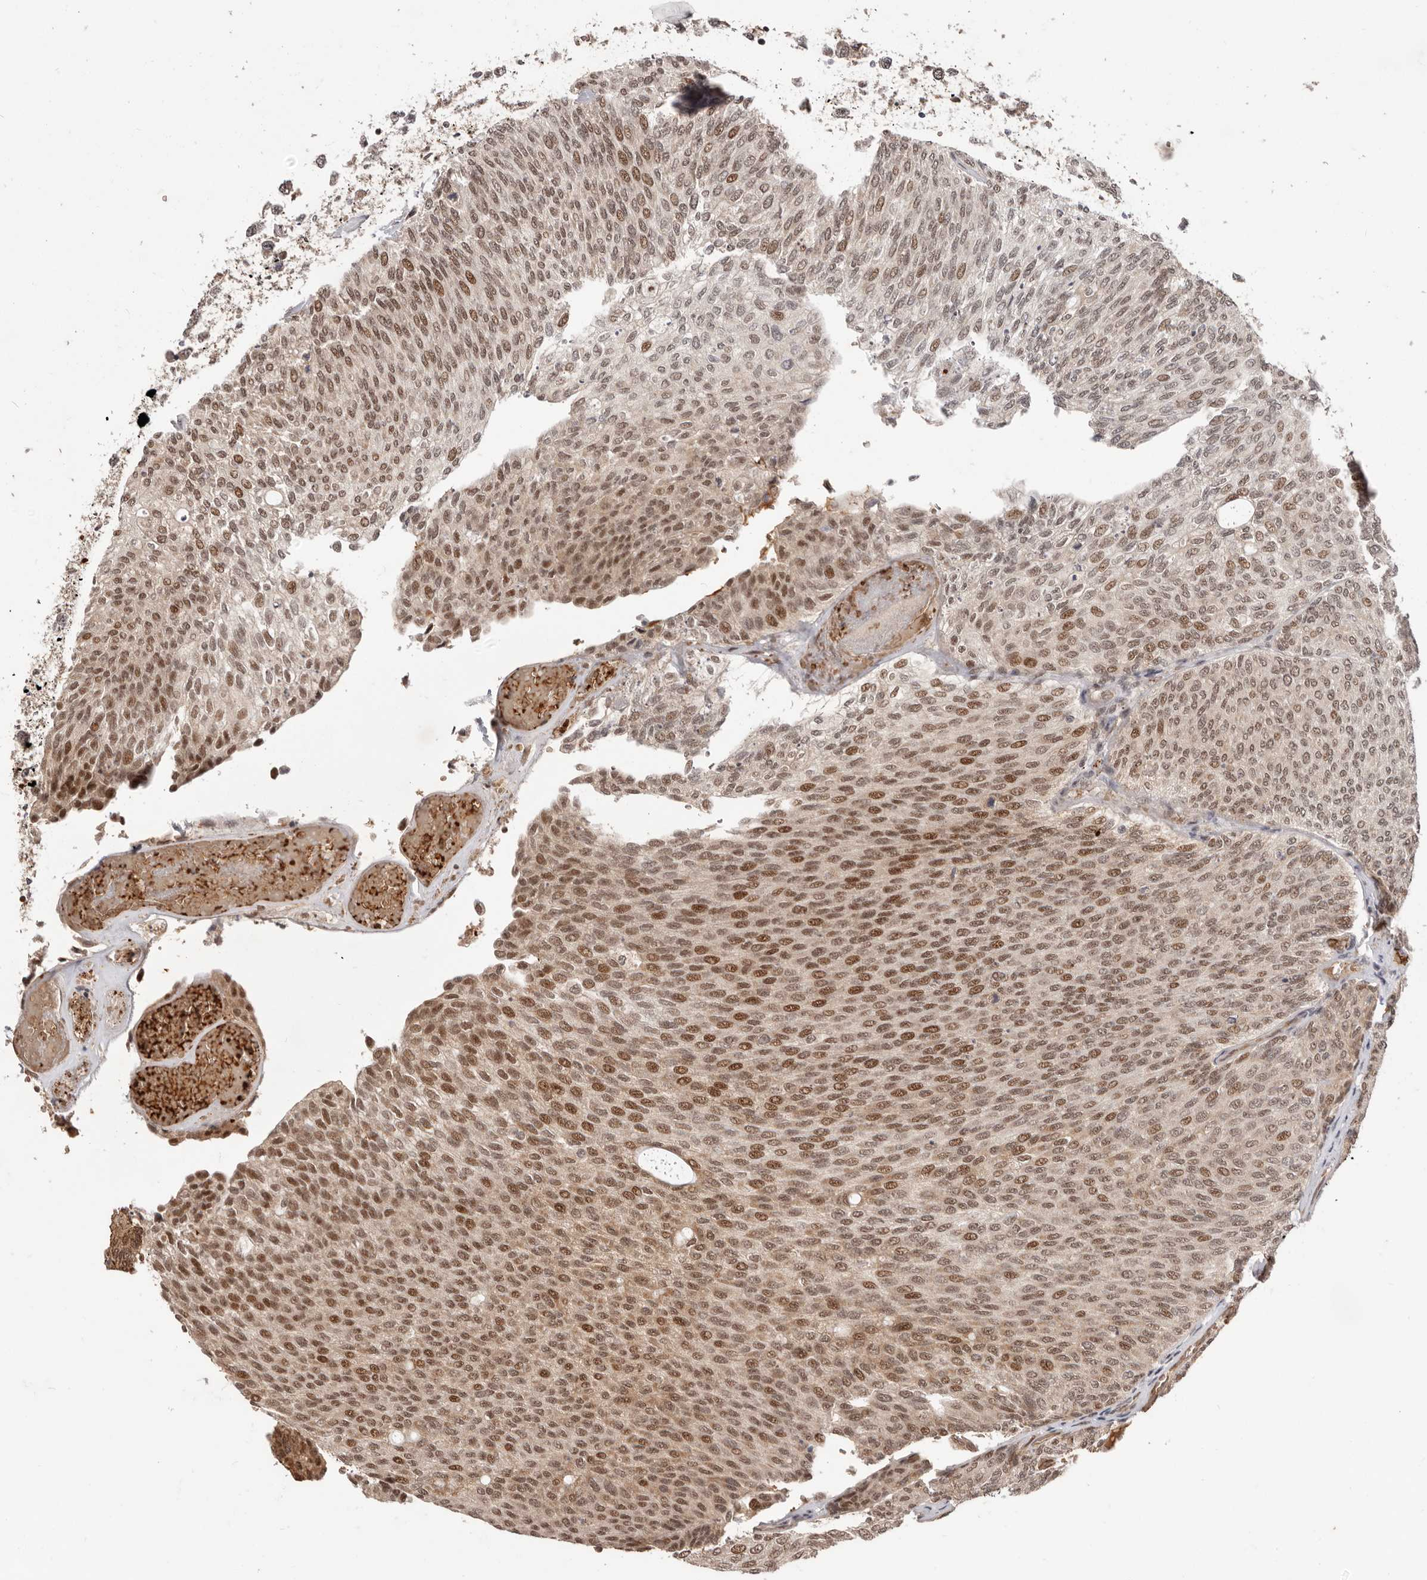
{"staining": {"intensity": "moderate", "quantity": ">75%", "location": "nuclear"}, "tissue": "urothelial cancer", "cell_type": "Tumor cells", "image_type": "cancer", "snomed": [{"axis": "morphology", "description": "Urothelial carcinoma, Low grade"}, {"axis": "topography", "description": "Urinary bladder"}], "caption": "Immunohistochemical staining of human urothelial cancer displays moderate nuclear protein expression in about >75% of tumor cells.", "gene": "NCOA3", "patient": {"sex": "female", "age": 79}}